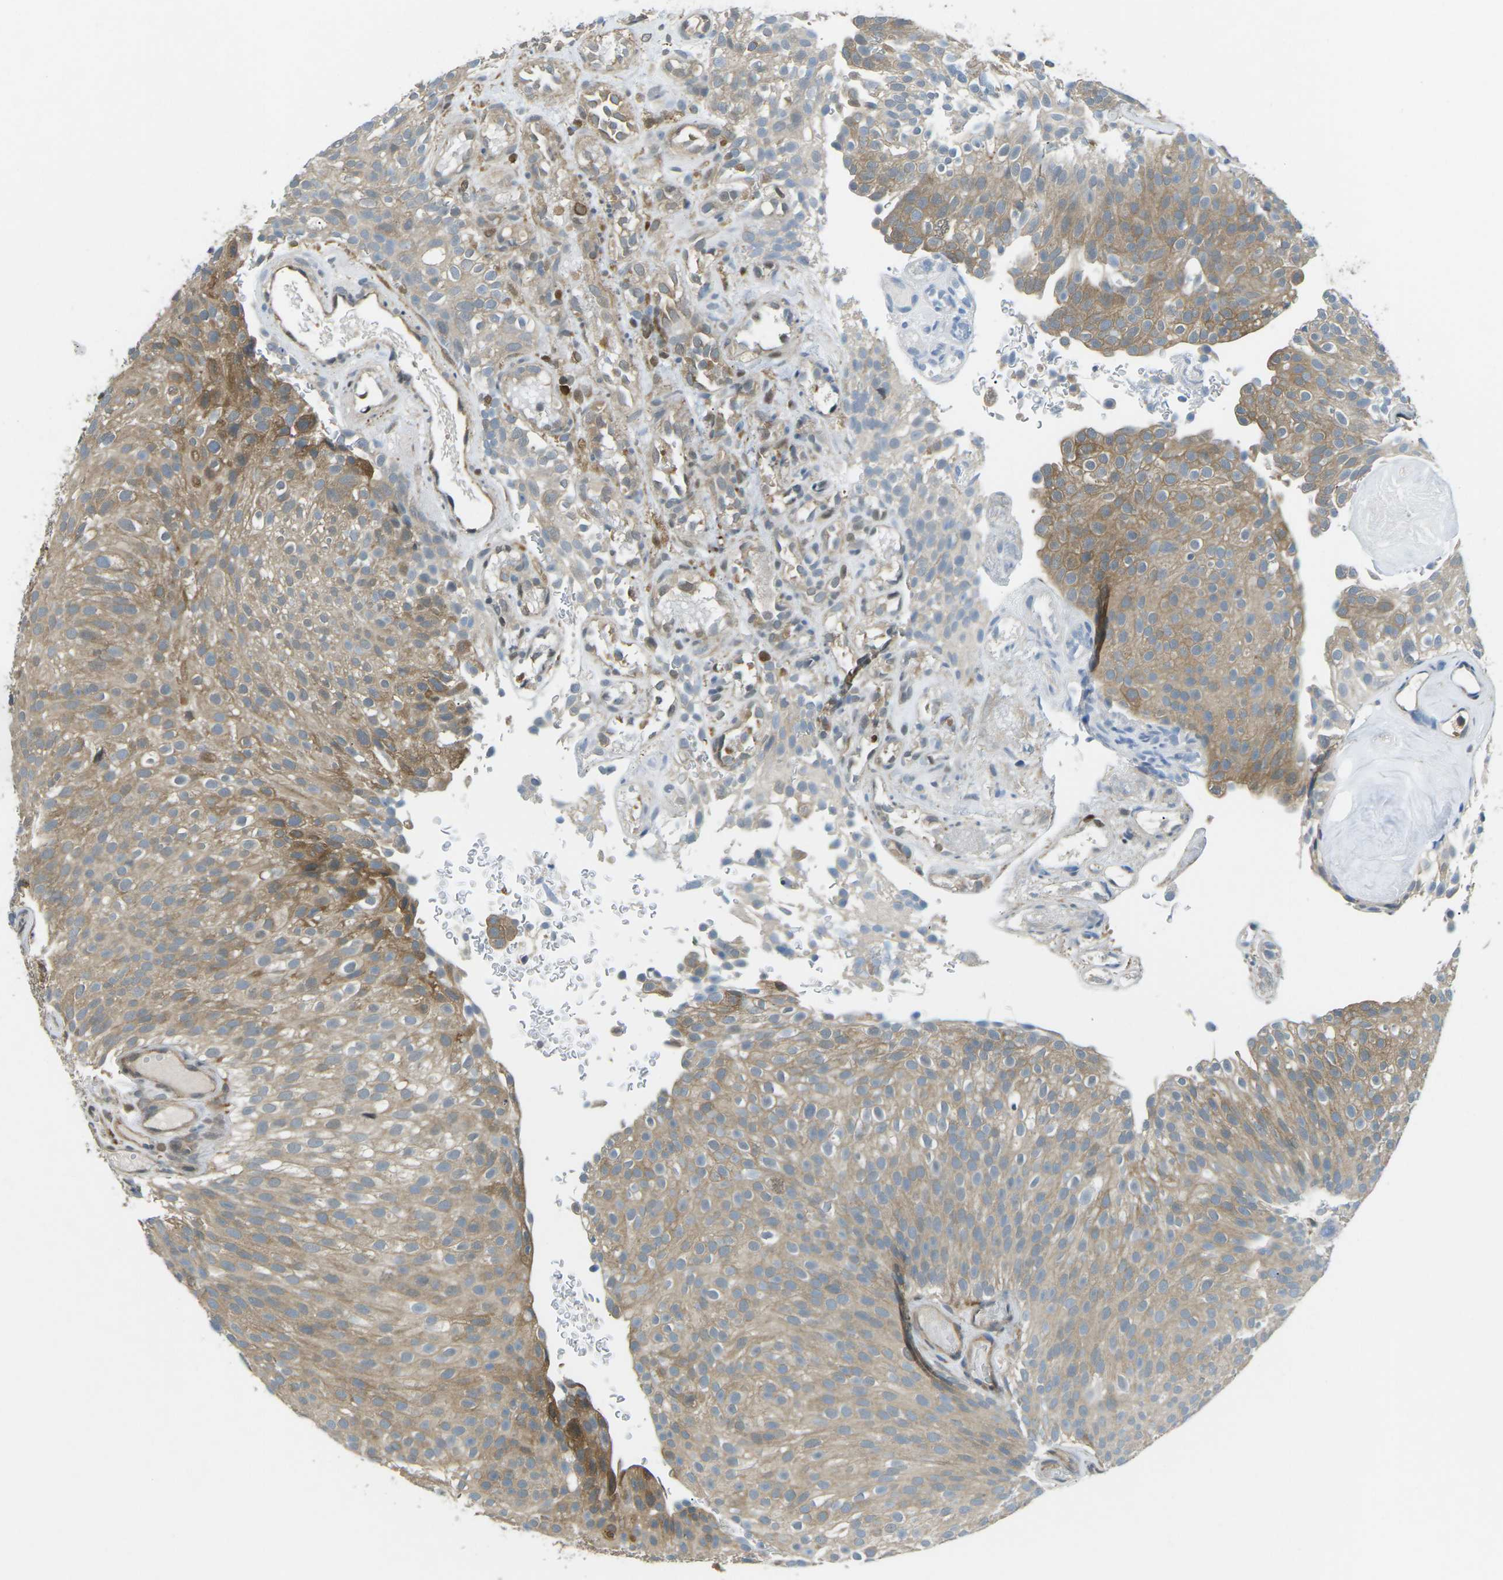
{"staining": {"intensity": "moderate", "quantity": ">75%", "location": "cytoplasmic/membranous"}, "tissue": "urothelial cancer", "cell_type": "Tumor cells", "image_type": "cancer", "snomed": [{"axis": "morphology", "description": "Urothelial carcinoma, Low grade"}, {"axis": "topography", "description": "Urinary bladder"}], "caption": "High-magnification brightfield microscopy of urothelial cancer stained with DAB (brown) and counterstained with hematoxylin (blue). tumor cells exhibit moderate cytoplasmic/membranous expression is identified in approximately>75% of cells. (brown staining indicates protein expression, while blue staining denotes nuclei).", "gene": "PIEZO2", "patient": {"sex": "male", "age": 78}}